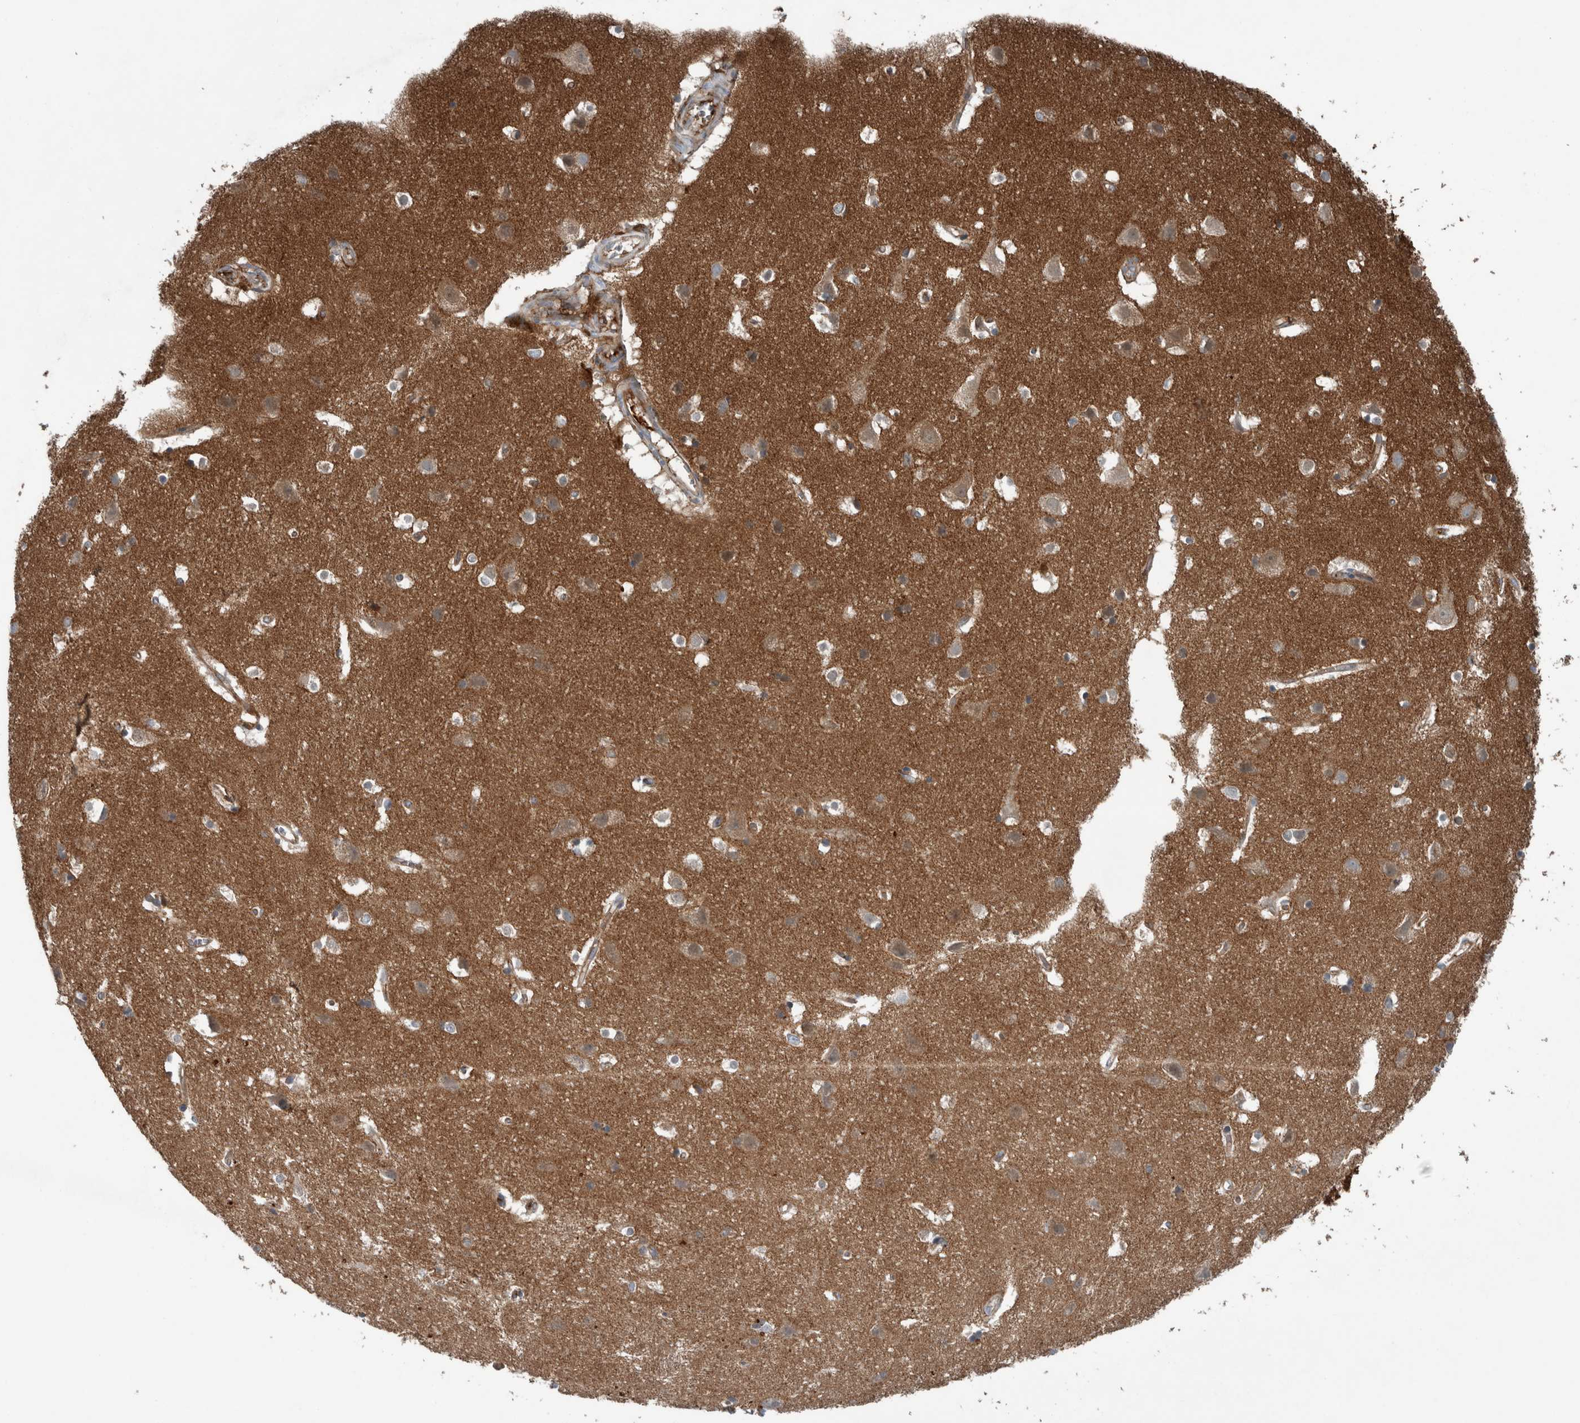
{"staining": {"intensity": "moderate", "quantity": ">75%", "location": "cytoplasmic/membranous"}, "tissue": "cerebral cortex", "cell_type": "Endothelial cells", "image_type": "normal", "snomed": [{"axis": "morphology", "description": "Normal tissue, NOS"}, {"axis": "topography", "description": "Cerebral cortex"}], "caption": "Moderate cytoplasmic/membranous positivity is identified in about >75% of endothelial cells in normal cerebral cortex. (DAB = brown stain, brightfield microscopy at high magnification).", "gene": "GLT8D2", "patient": {"sex": "male", "age": 54}}